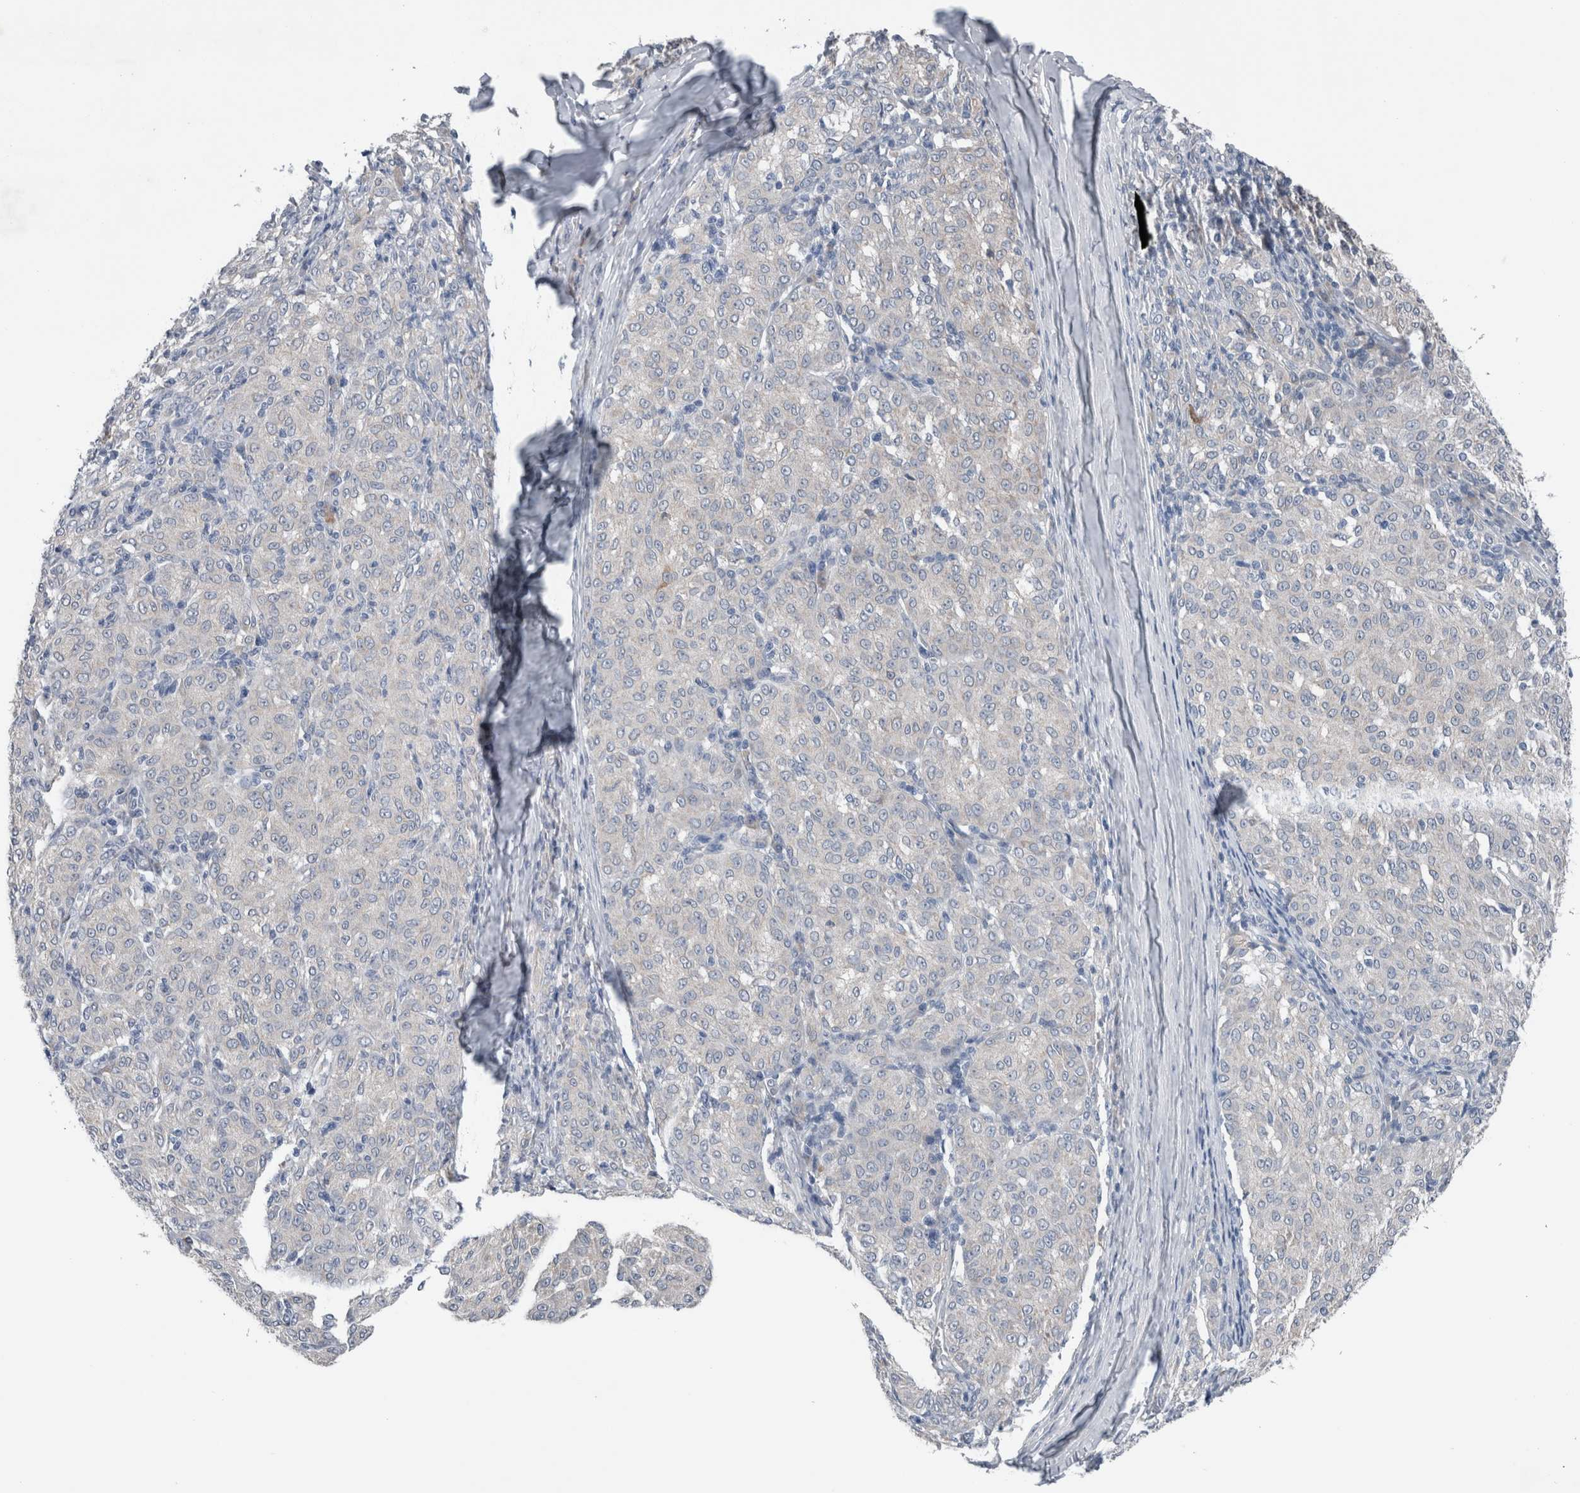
{"staining": {"intensity": "negative", "quantity": "none", "location": "none"}, "tissue": "melanoma", "cell_type": "Tumor cells", "image_type": "cancer", "snomed": [{"axis": "morphology", "description": "Malignant melanoma, NOS"}, {"axis": "topography", "description": "Skin"}], "caption": "Micrograph shows no significant protein staining in tumor cells of malignant melanoma.", "gene": "CRNN", "patient": {"sex": "female", "age": 72}}